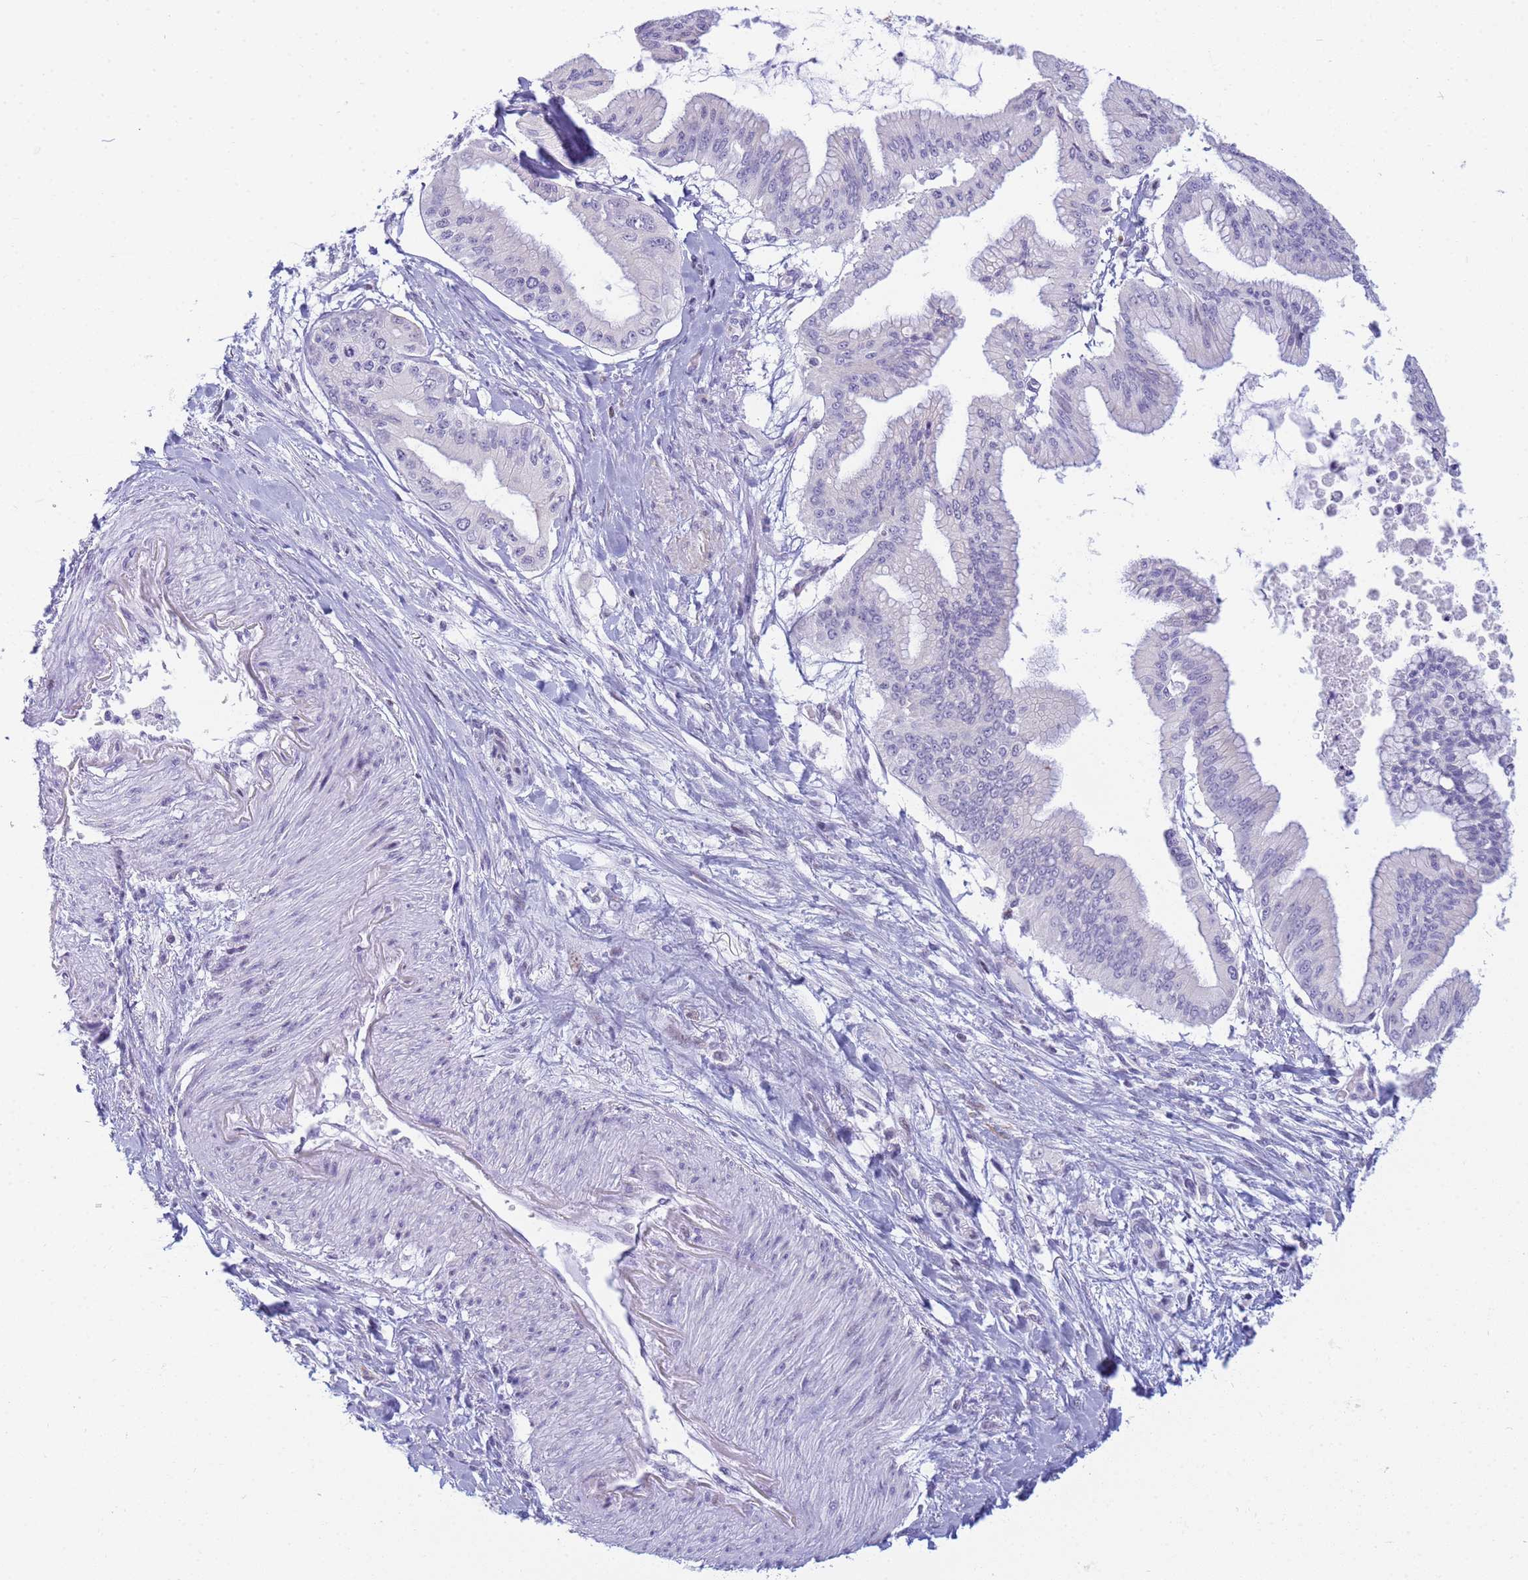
{"staining": {"intensity": "negative", "quantity": "none", "location": "none"}, "tissue": "pancreatic cancer", "cell_type": "Tumor cells", "image_type": "cancer", "snomed": [{"axis": "morphology", "description": "Adenocarcinoma, NOS"}, {"axis": "topography", "description": "Pancreas"}], "caption": "IHC micrograph of pancreatic cancer stained for a protein (brown), which demonstrates no staining in tumor cells.", "gene": "SNX20", "patient": {"sex": "male", "age": 46}}